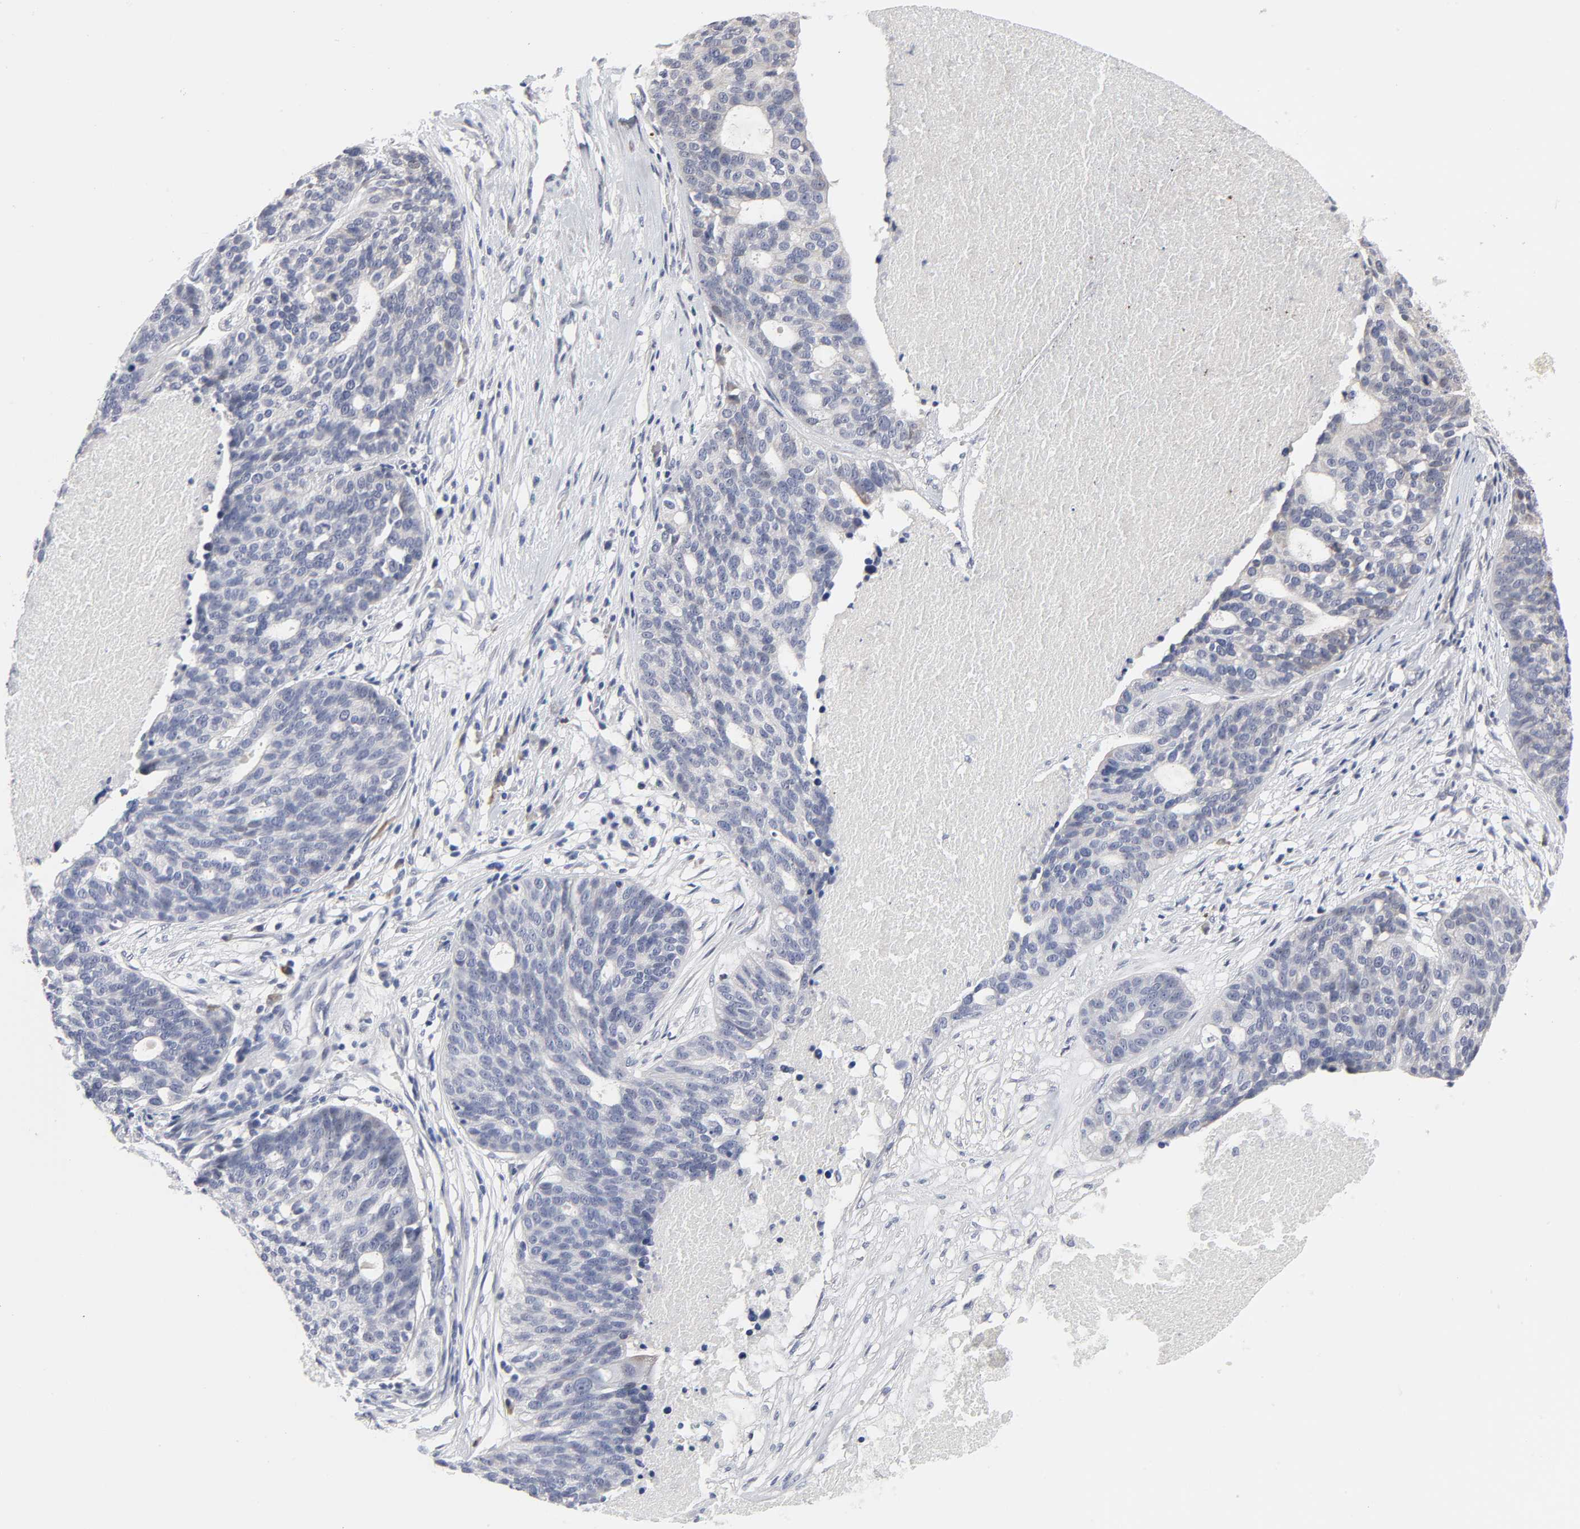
{"staining": {"intensity": "negative", "quantity": "none", "location": "none"}, "tissue": "ovarian cancer", "cell_type": "Tumor cells", "image_type": "cancer", "snomed": [{"axis": "morphology", "description": "Cystadenocarcinoma, serous, NOS"}, {"axis": "topography", "description": "Ovary"}], "caption": "The histopathology image exhibits no significant positivity in tumor cells of ovarian cancer.", "gene": "HNF4A", "patient": {"sex": "female", "age": 59}}